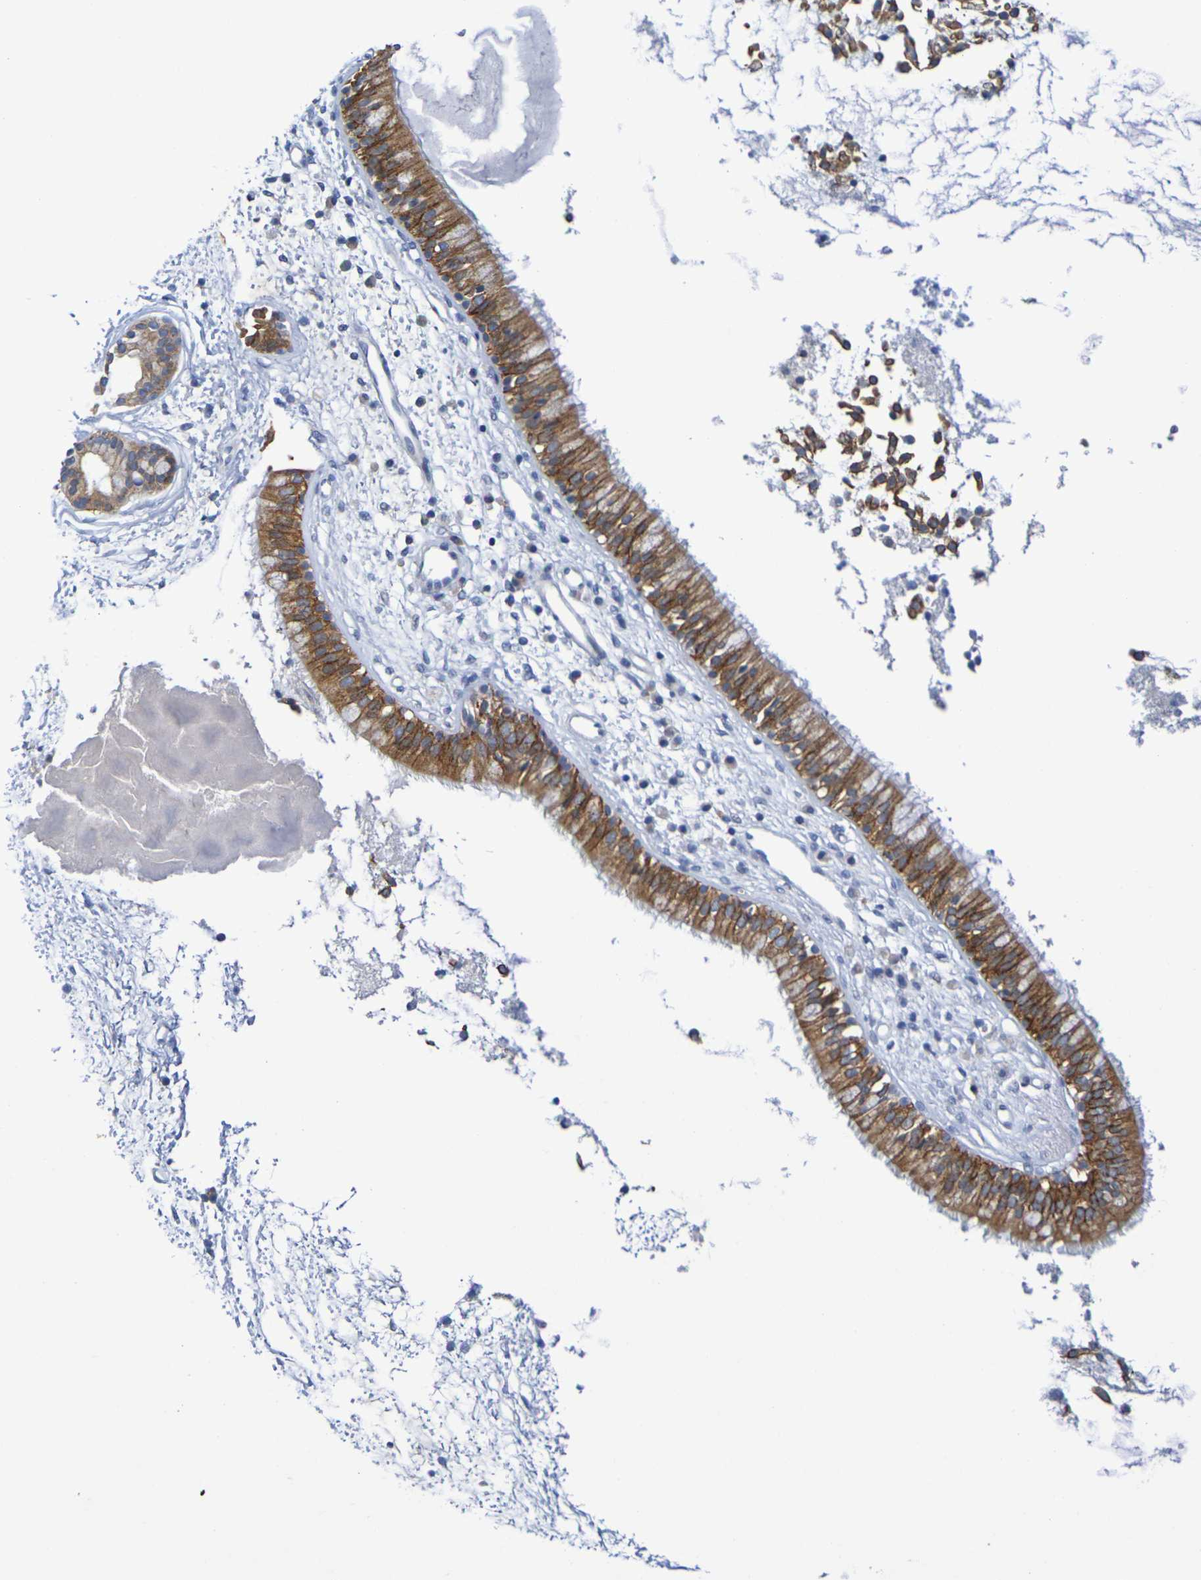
{"staining": {"intensity": "moderate", "quantity": ">75%", "location": "cytoplasmic/membranous"}, "tissue": "nasopharynx", "cell_type": "Respiratory epithelial cells", "image_type": "normal", "snomed": [{"axis": "morphology", "description": "Normal tissue, NOS"}, {"axis": "topography", "description": "Nasopharynx"}], "caption": "Respiratory epithelial cells display moderate cytoplasmic/membranous staining in about >75% of cells in unremarkable nasopharynx. (DAB IHC, brown staining for protein, blue staining for nuclei).", "gene": "SDC4", "patient": {"sex": "male", "age": 21}}